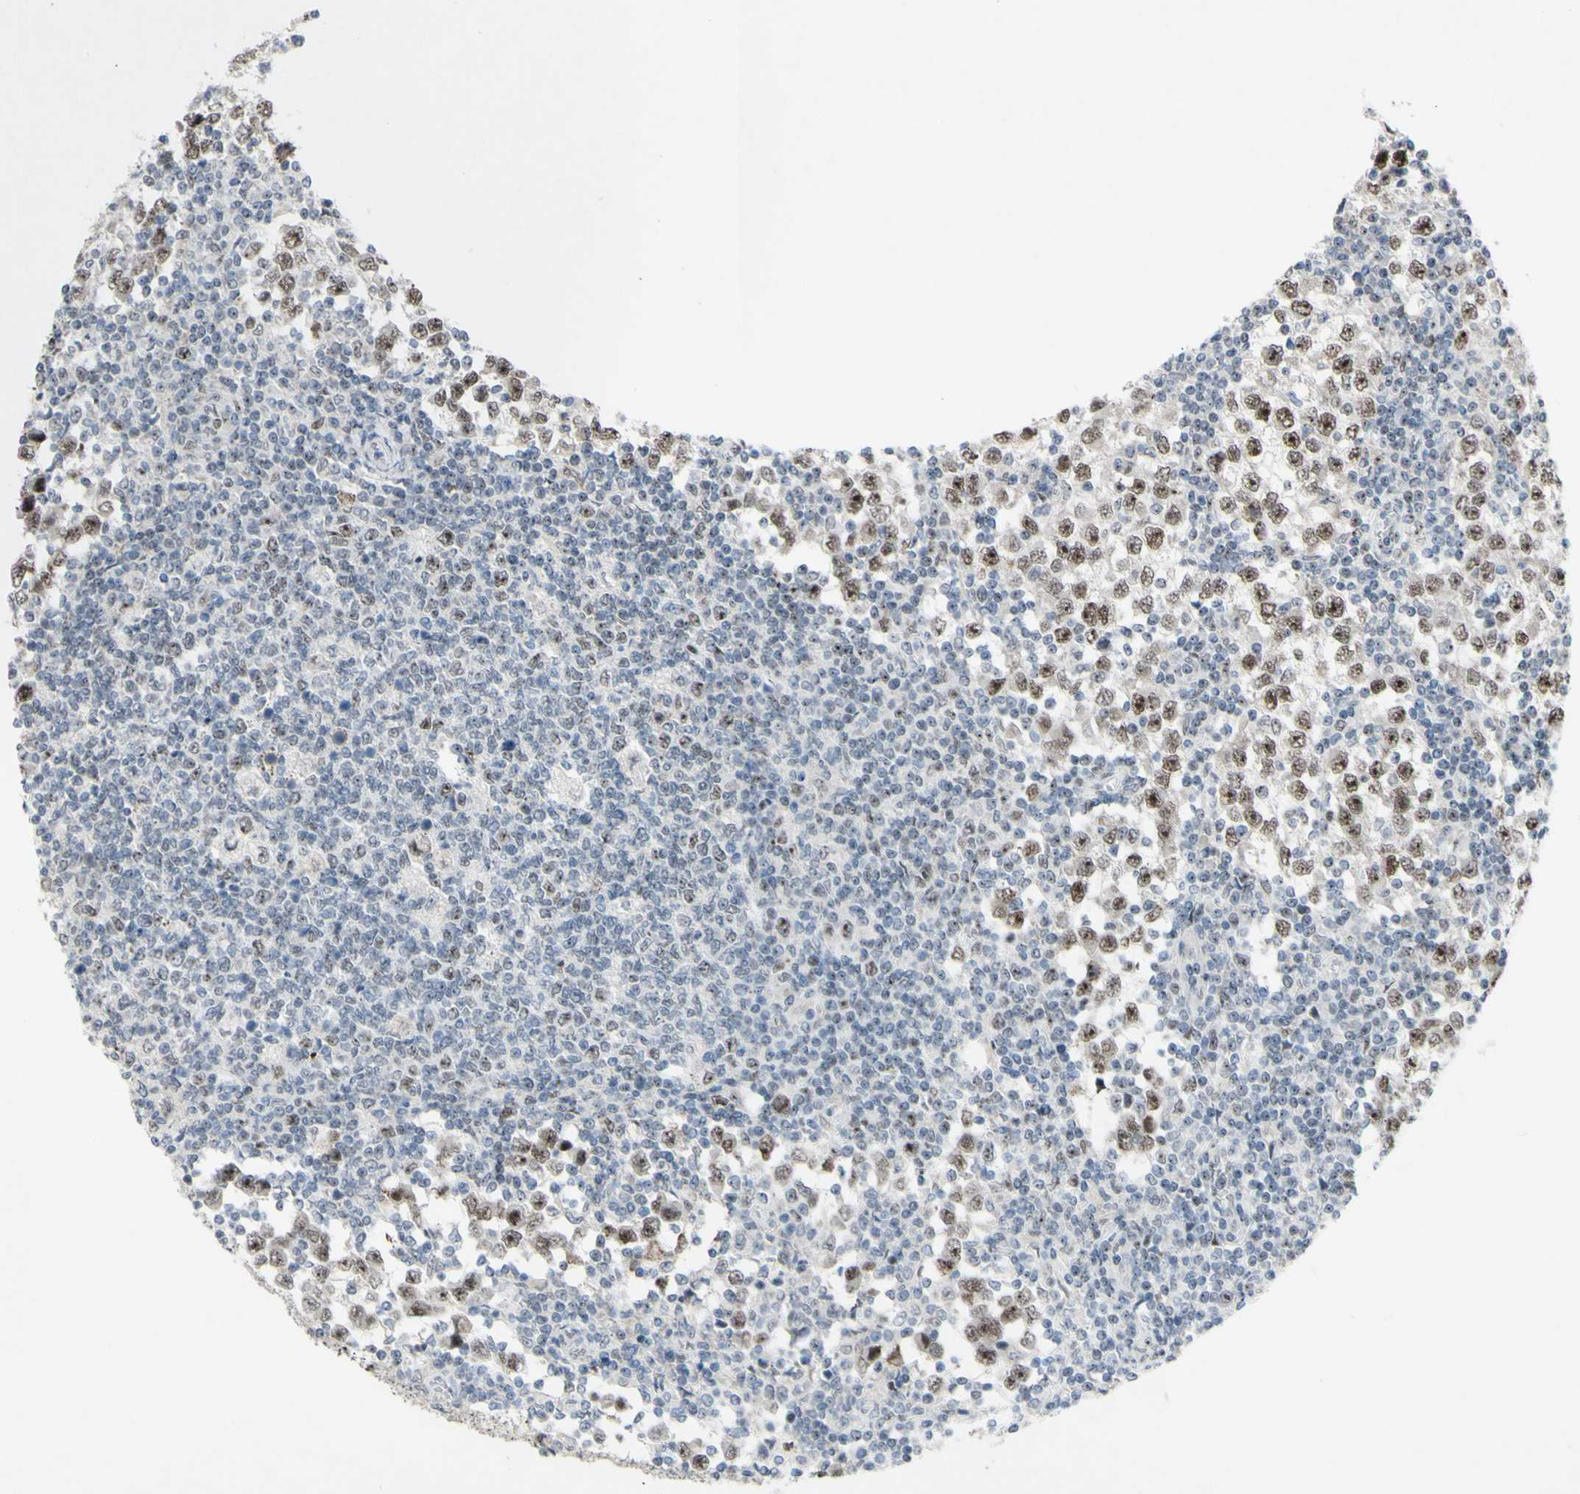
{"staining": {"intensity": "weak", "quantity": ">75%", "location": "nuclear"}, "tissue": "testis cancer", "cell_type": "Tumor cells", "image_type": "cancer", "snomed": [{"axis": "morphology", "description": "Seminoma, NOS"}, {"axis": "topography", "description": "Testis"}], "caption": "This photomicrograph demonstrates IHC staining of human testis seminoma, with low weak nuclear staining in approximately >75% of tumor cells.", "gene": "POLR1A", "patient": {"sex": "male", "age": 65}}